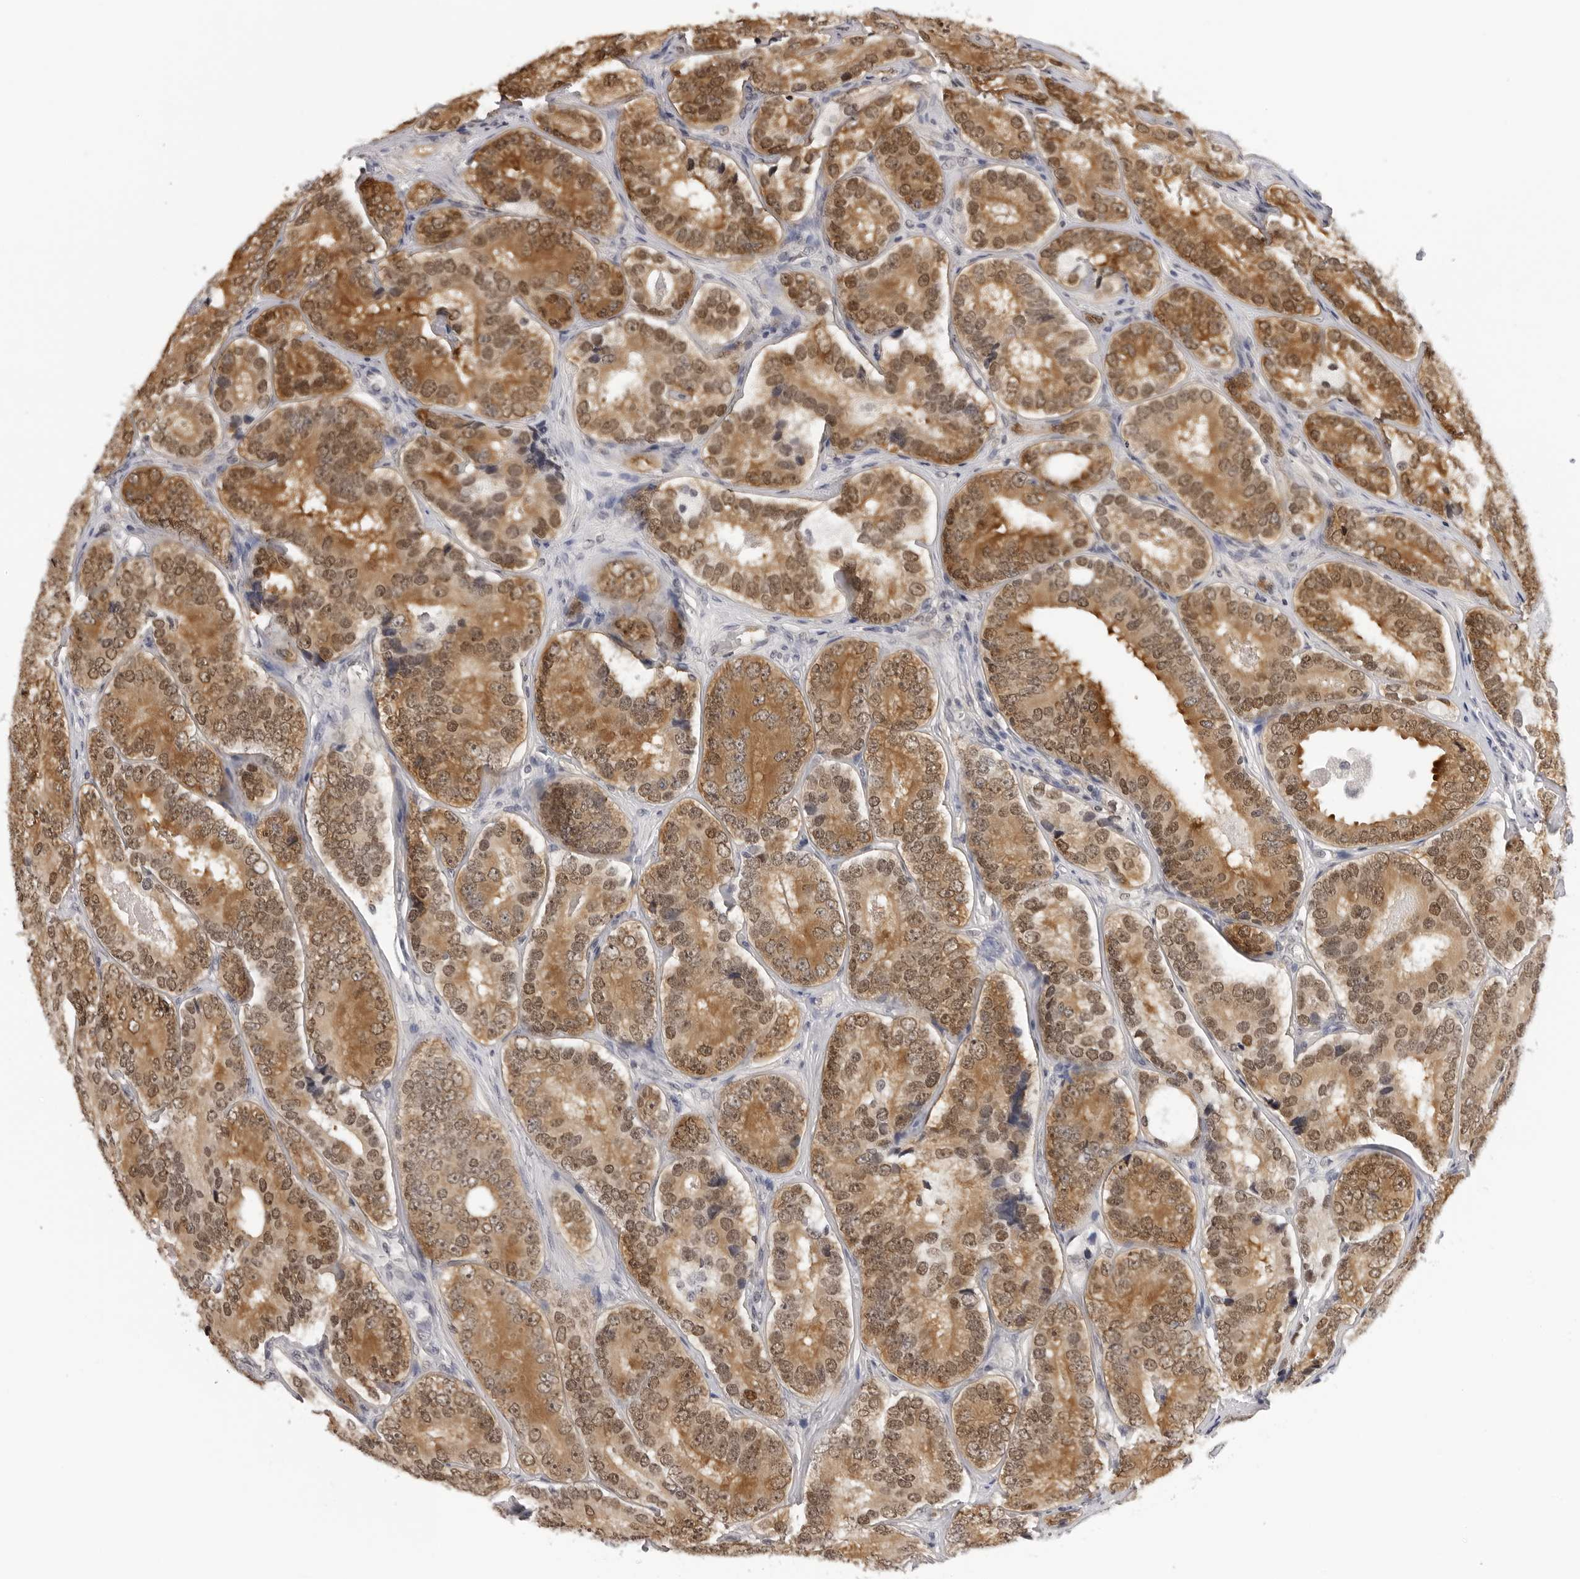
{"staining": {"intensity": "moderate", "quantity": ">75%", "location": "cytoplasmic/membranous,nuclear"}, "tissue": "prostate cancer", "cell_type": "Tumor cells", "image_type": "cancer", "snomed": [{"axis": "morphology", "description": "Adenocarcinoma, High grade"}, {"axis": "topography", "description": "Prostate"}], "caption": "A histopathology image showing moderate cytoplasmic/membranous and nuclear staining in approximately >75% of tumor cells in adenocarcinoma (high-grade) (prostate), as visualized by brown immunohistochemical staining.", "gene": "WDR77", "patient": {"sex": "male", "age": 56}}